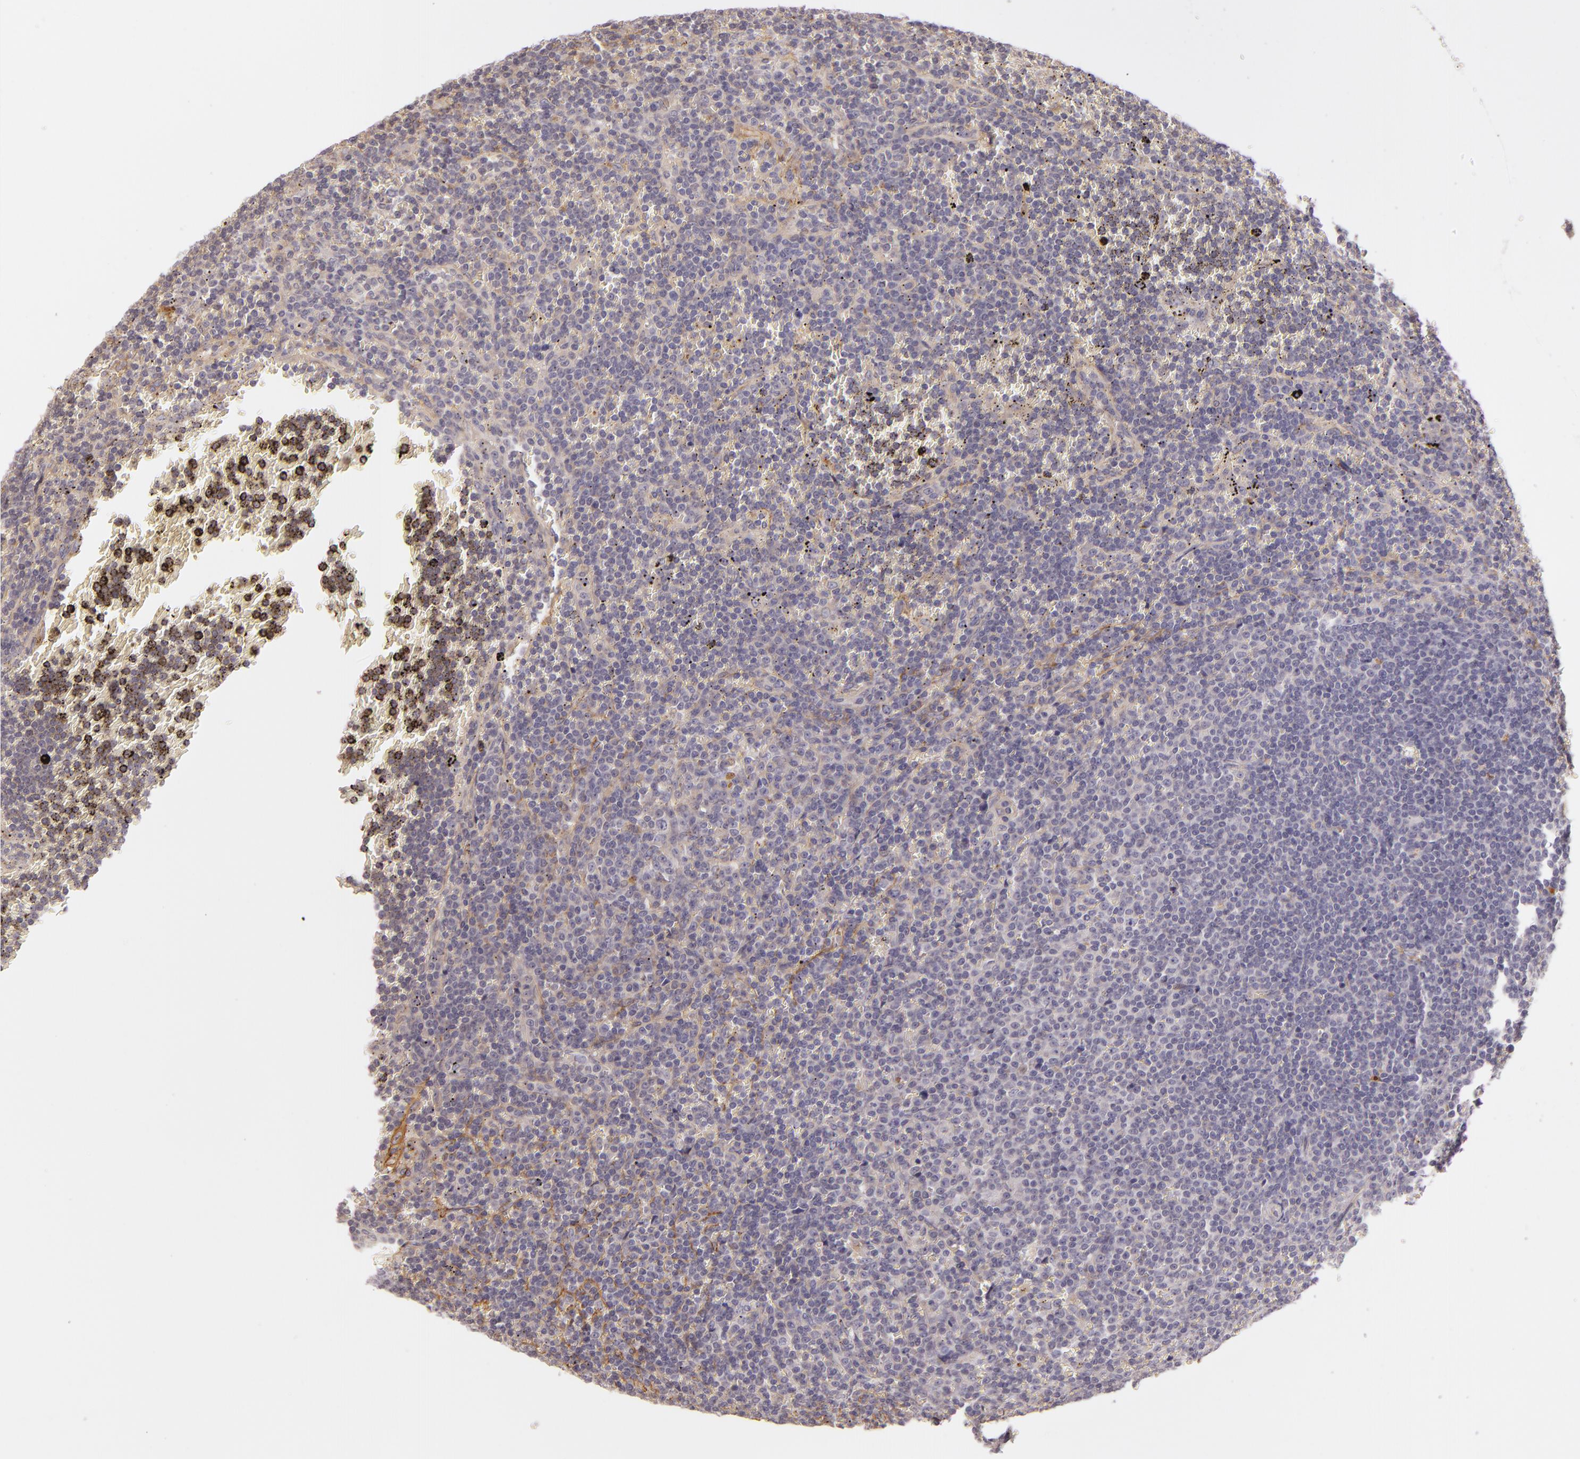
{"staining": {"intensity": "negative", "quantity": "none", "location": "none"}, "tissue": "lymphoma", "cell_type": "Tumor cells", "image_type": "cancer", "snomed": [{"axis": "morphology", "description": "Malignant lymphoma, non-Hodgkin's type, Low grade"}, {"axis": "topography", "description": "Spleen"}], "caption": "IHC of malignant lymphoma, non-Hodgkin's type (low-grade) exhibits no expression in tumor cells.", "gene": "CTSF", "patient": {"sex": "male", "age": 80}}